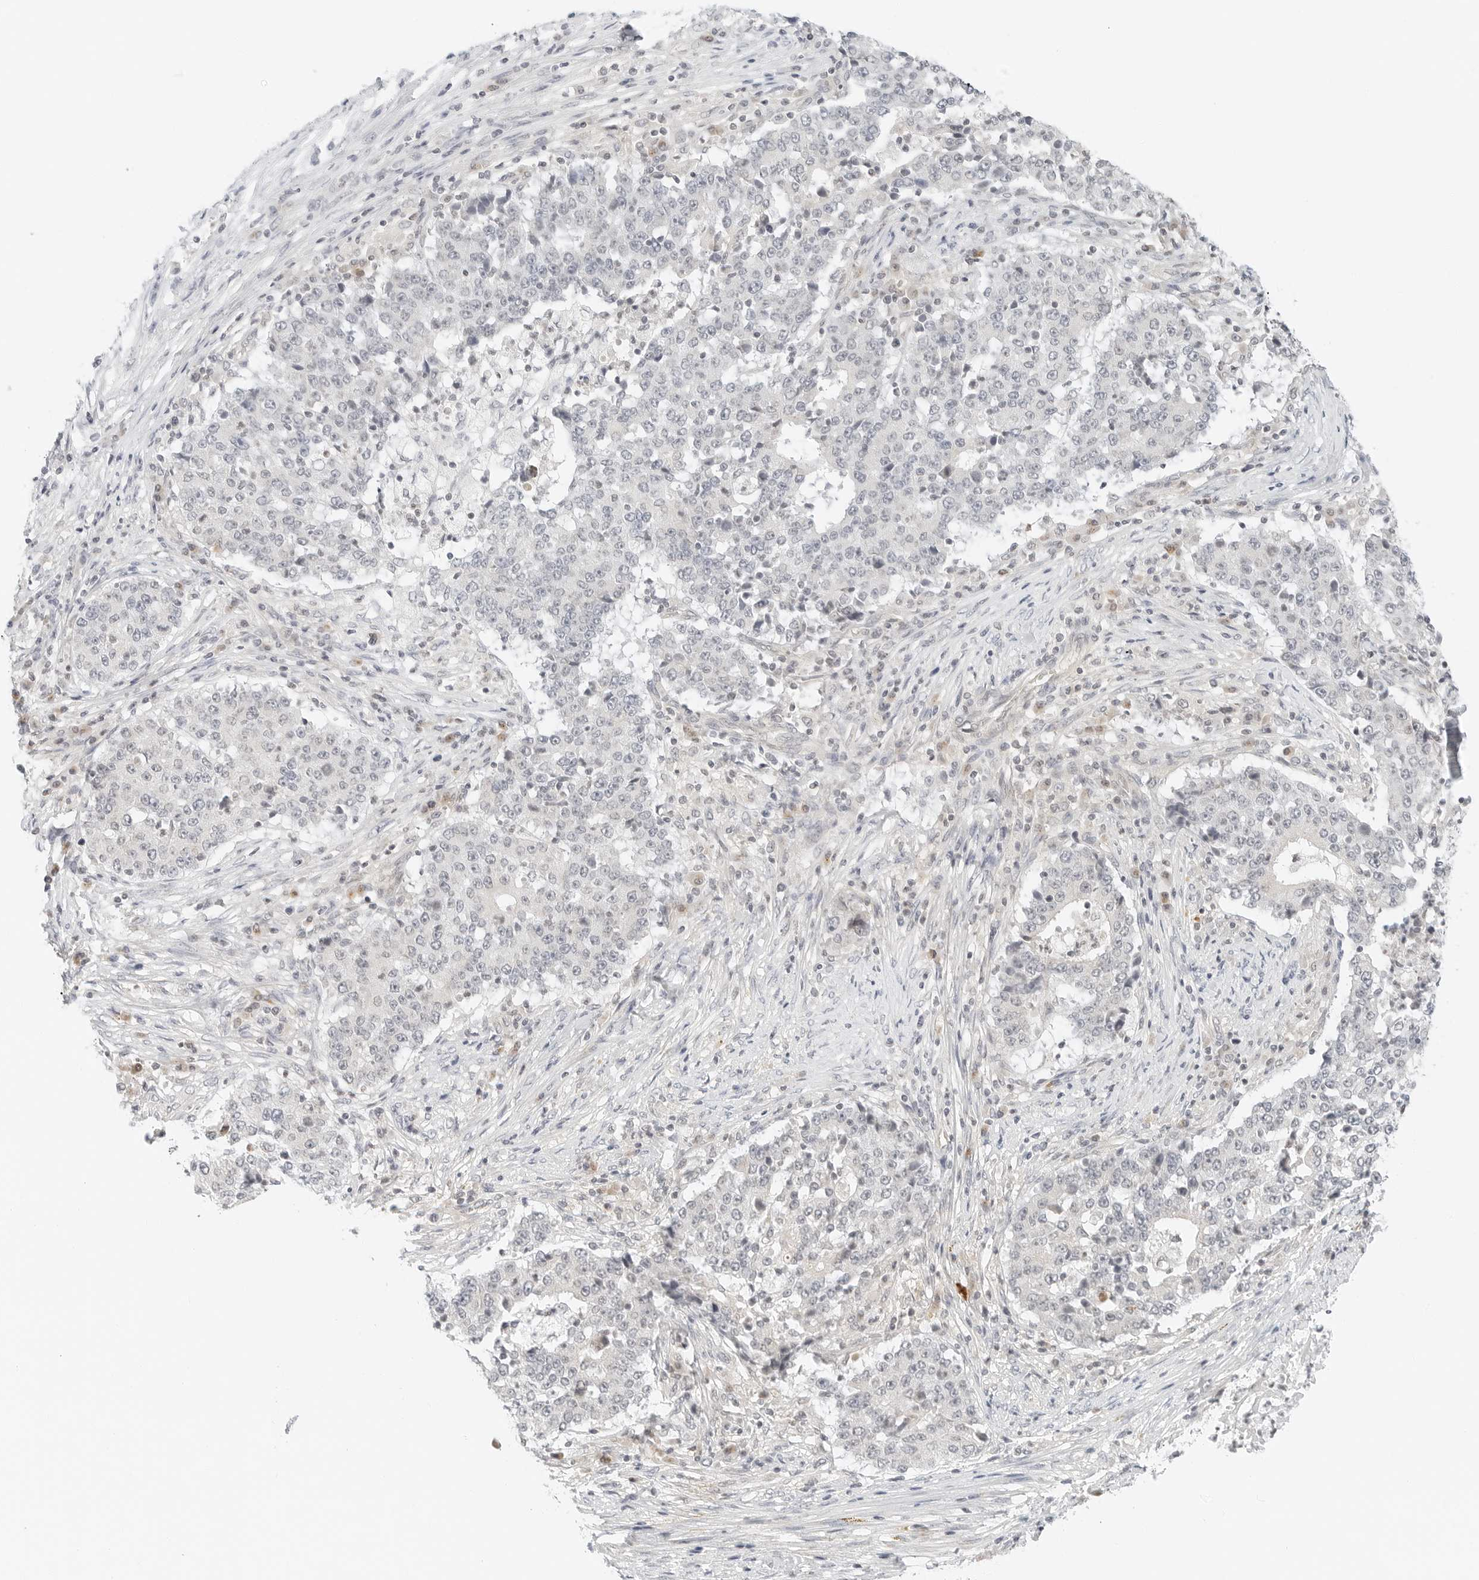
{"staining": {"intensity": "negative", "quantity": "none", "location": "none"}, "tissue": "stomach cancer", "cell_type": "Tumor cells", "image_type": "cancer", "snomed": [{"axis": "morphology", "description": "Adenocarcinoma, NOS"}, {"axis": "topography", "description": "Stomach"}], "caption": "Immunohistochemistry image of neoplastic tissue: human adenocarcinoma (stomach) stained with DAB displays no significant protein expression in tumor cells.", "gene": "IQCC", "patient": {"sex": "male", "age": 59}}